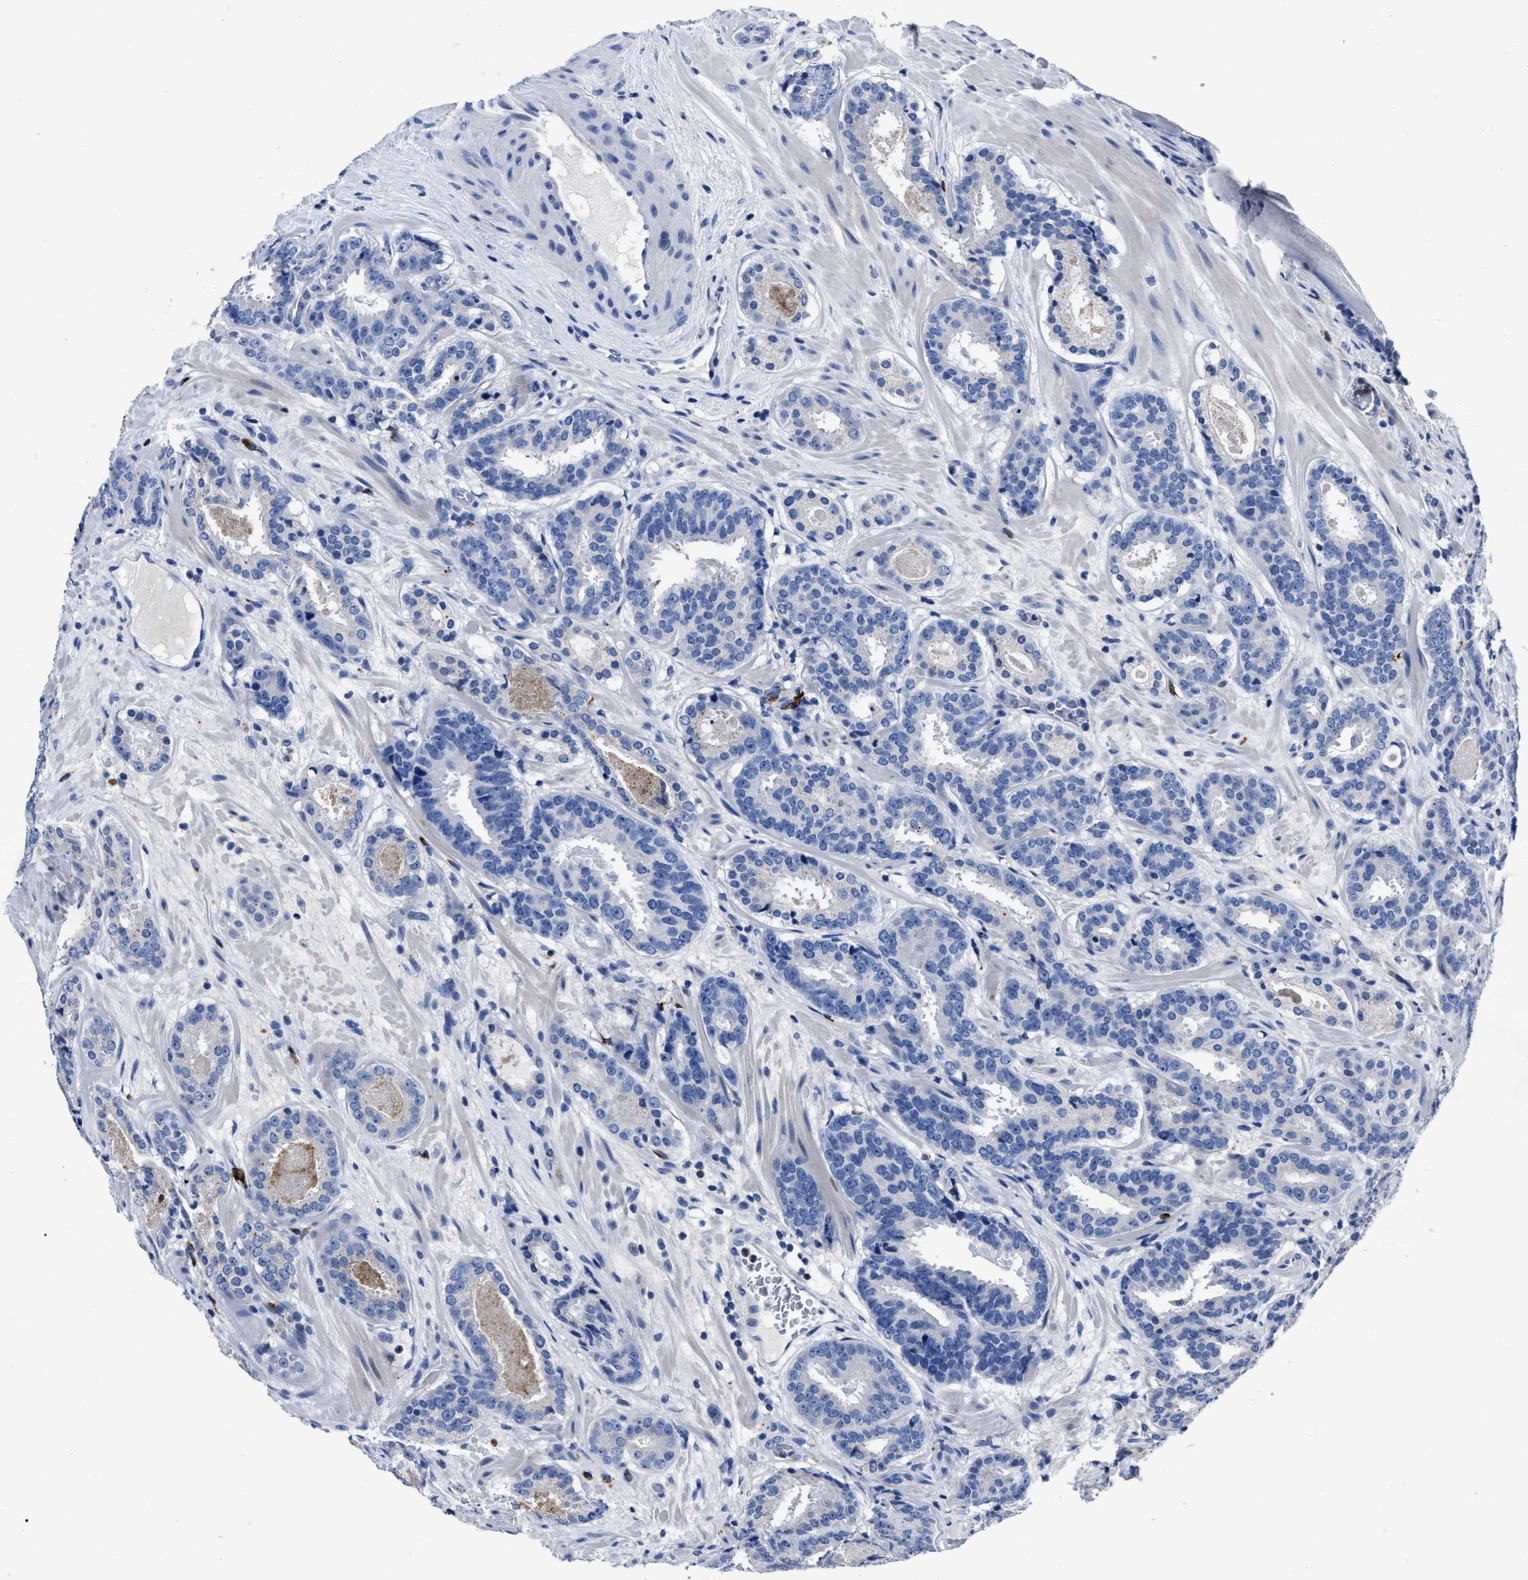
{"staining": {"intensity": "negative", "quantity": "none", "location": "none"}, "tissue": "prostate cancer", "cell_type": "Tumor cells", "image_type": "cancer", "snomed": [{"axis": "morphology", "description": "Adenocarcinoma, Low grade"}, {"axis": "topography", "description": "Prostate"}], "caption": "Immunohistochemical staining of human prostate cancer (adenocarcinoma (low-grade)) exhibits no significant positivity in tumor cells. Brightfield microscopy of immunohistochemistry (IHC) stained with DAB (brown) and hematoxylin (blue), captured at high magnification.", "gene": "OR10G3", "patient": {"sex": "male", "age": 69}}